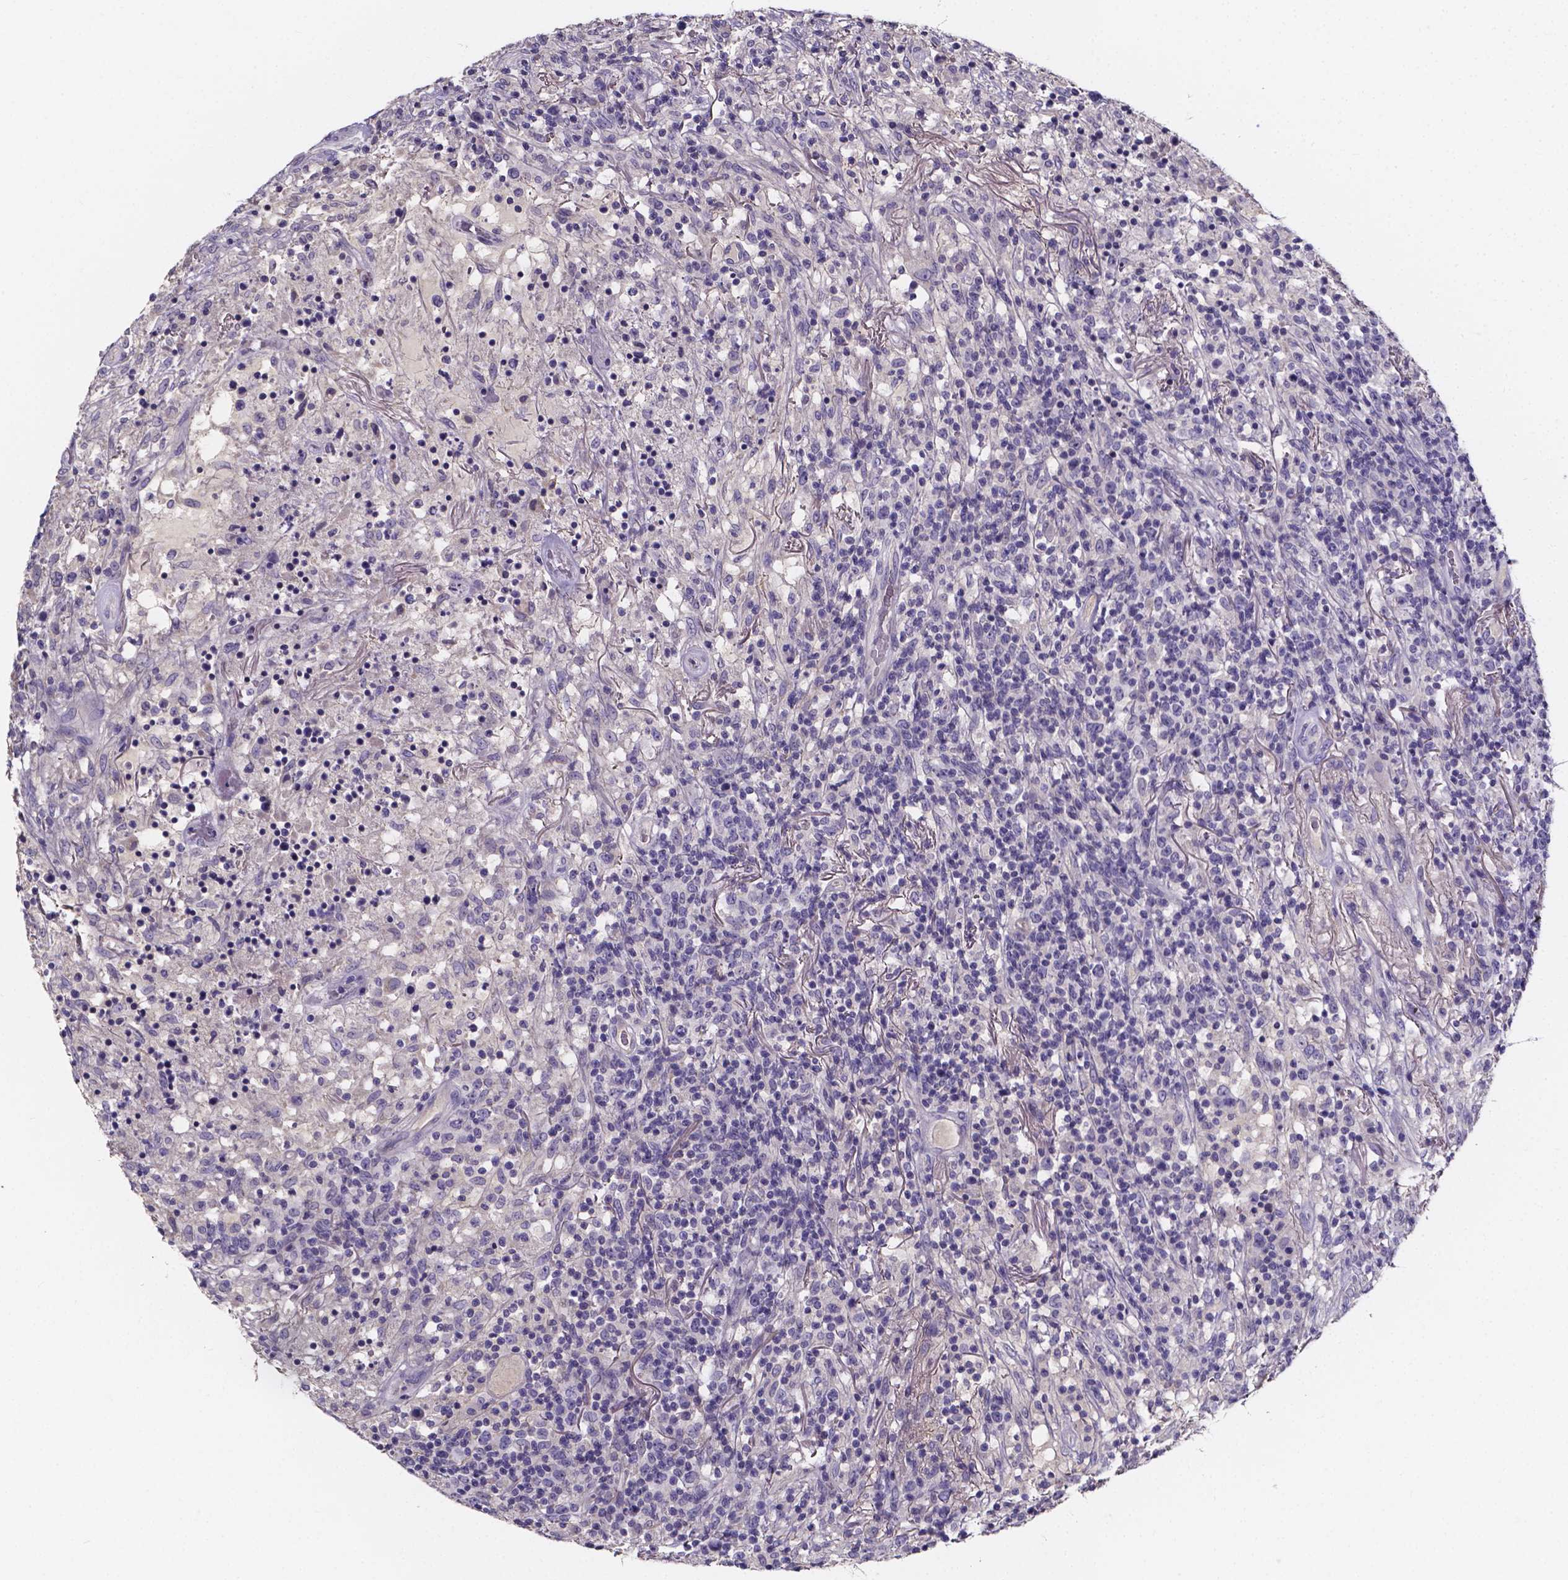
{"staining": {"intensity": "negative", "quantity": "none", "location": "none"}, "tissue": "lymphoma", "cell_type": "Tumor cells", "image_type": "cancer", "snomed": [{"axis": "morphology", "description": "Malignant lymphoma, non-Hodgkin's type, High grade"}, {"axis": "topography", "description": "Lung"}], "caption": "Immunohistochemistry (IHC) photomicrograph of human high-grade malignant lymphoma, non-Hodgkin's type stained for a protein (brown), which shows no positivity in tumor cells.", "gene": "SPOCD1", "patient": {"sex": "male", "age": 79}}